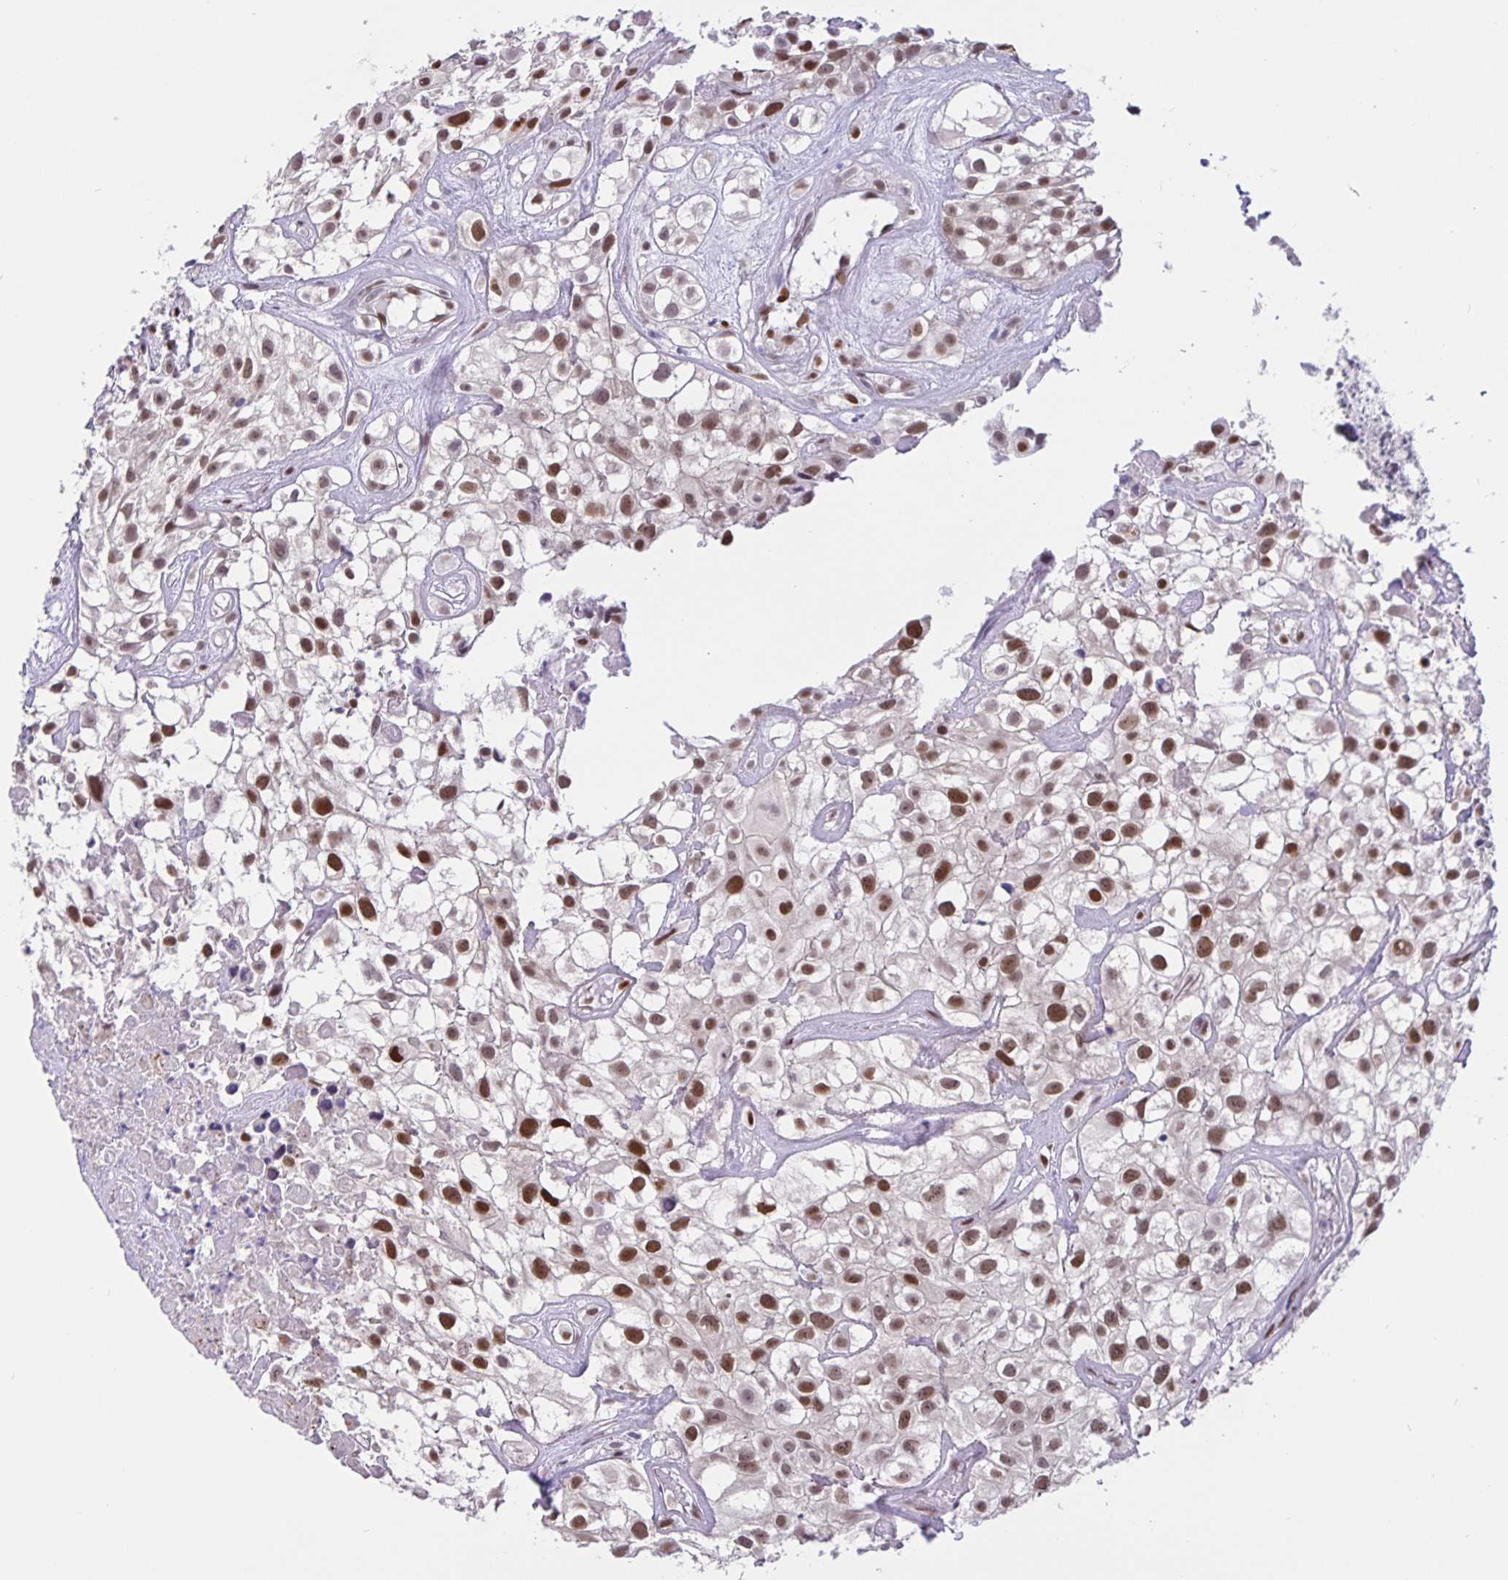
{"staining": {"intensity": "moderate", "quantity": ">75%", "location": "nuclear"}, "tissue": "urothelial cancer", "cell_type": "Tumor cells", "image_type": "cancer", "snomed": [{"axis": "morphology", "description": "Urothelial carcinoma, High grade"}, {"axis": "topography", "description": "Urinary bladder"}], "caption": "A brown stain shows moderate nuclear staining of a protein in human urothelial cancer tumor cells. The staining is performed using DAB (3,3'-diaminobenzidine) brown chromogen to label protein expression. The nuclei are counter-stained blue using hematoxylin.", "gene": "FOSL2", "patient": {"sex": "male", "age": 56}}